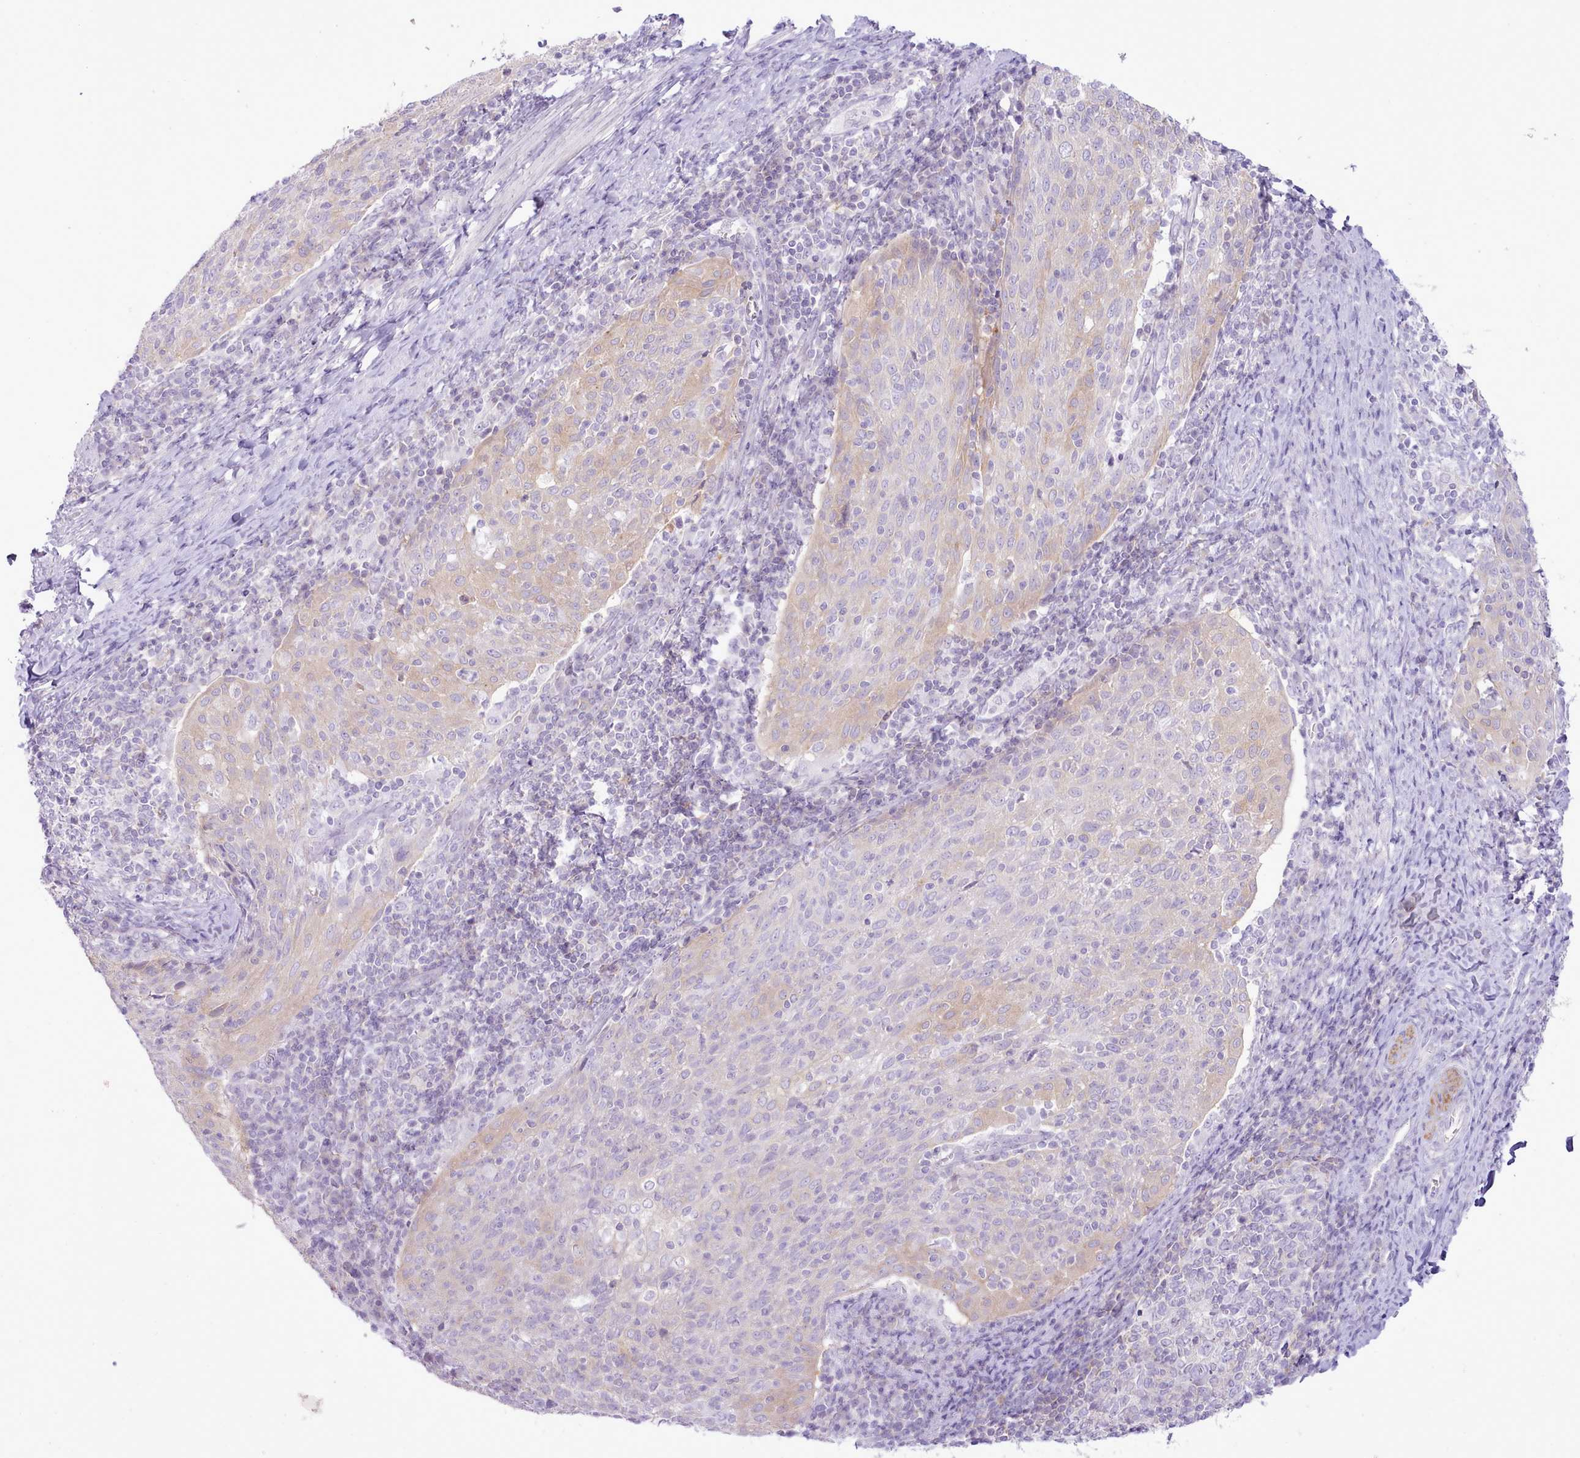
{"staining": {"intensity": "weak", "quantity": "<25%", "location": "cytoplasmic/membranous"}, "tissue": "cervical cancer", "cell_type": "Tumor cells", "image_type": "cancer", "snomed": [{"axis": "morphology", "description": "Squamous cell carcinoma, NOS"}, {"axis": "topography", "description": "Cervix"}], "caption": "DAB immunohistochemical staining of cervical cancer (squamous cell carcinoma) reveals no significant expression in tumor cells. (Brightfield microscopy of DAB immunohistochemistry (IHC) at high magnification).", "gene": "MDFI", "patient": {"sex": "female", "age": 52}}